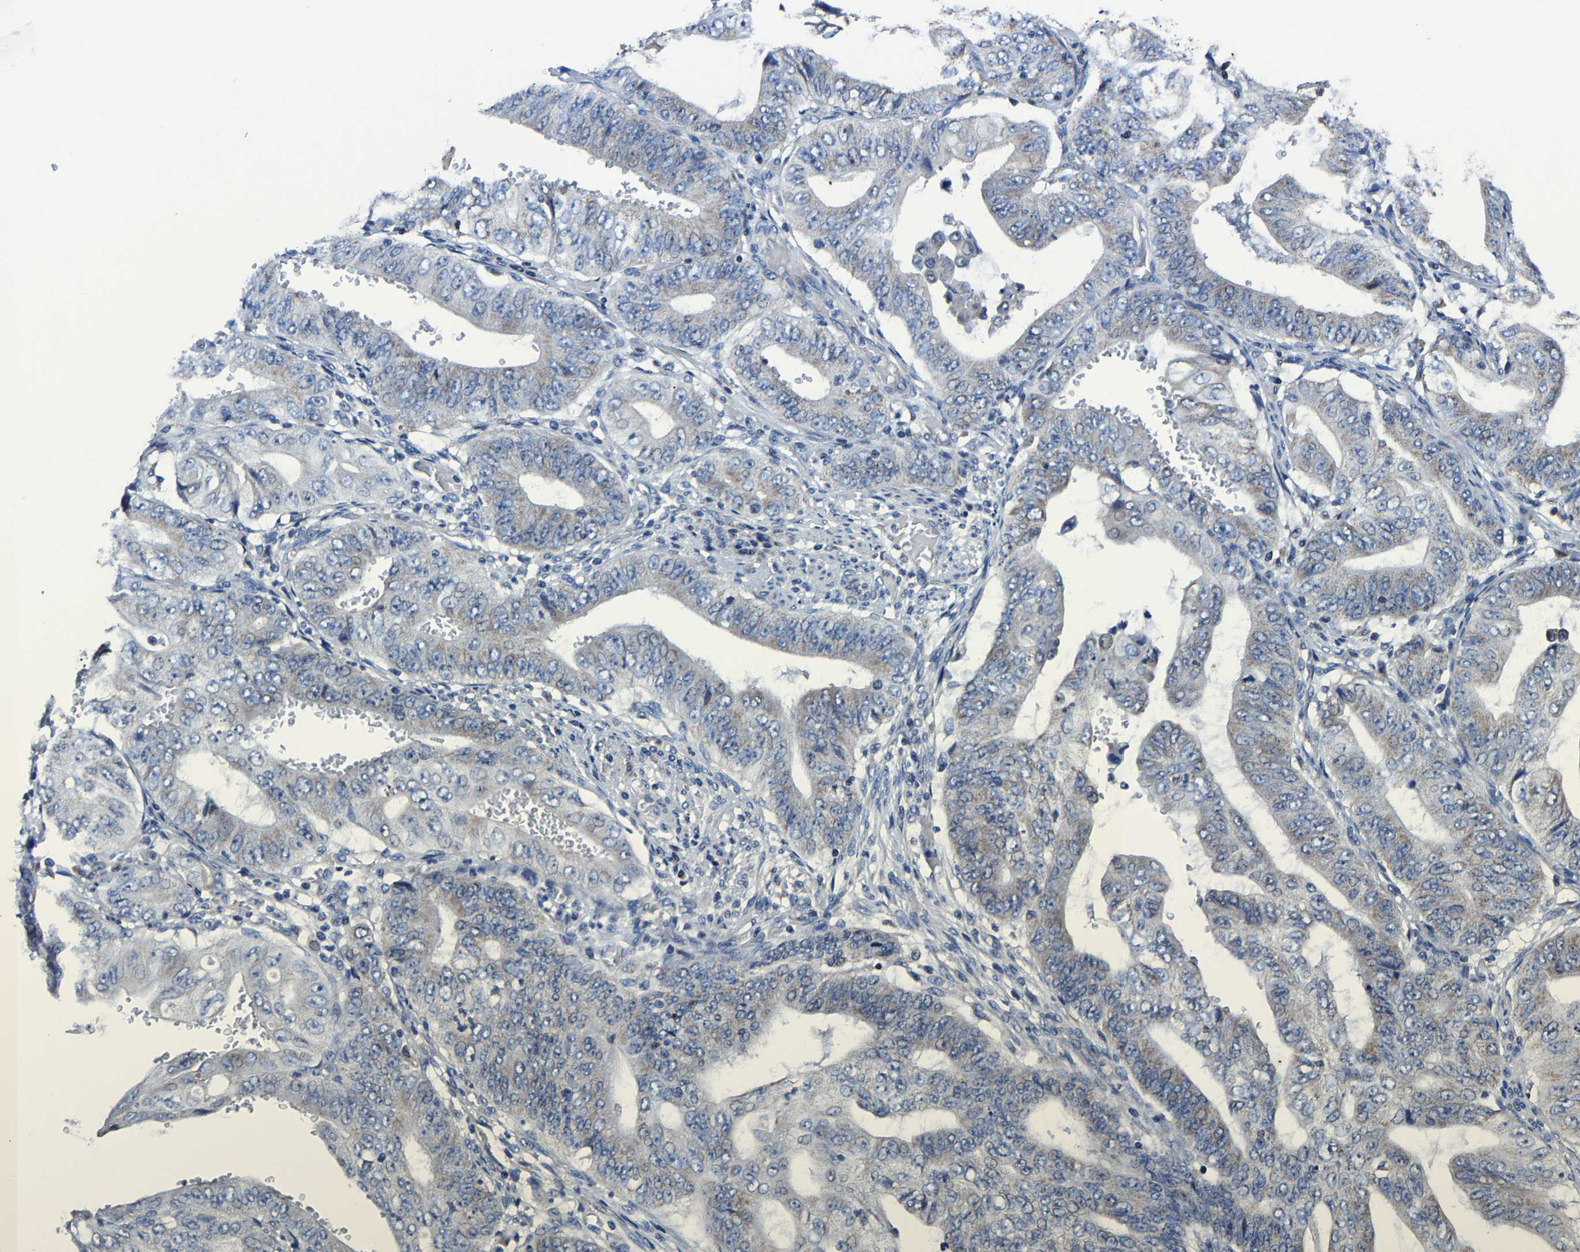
{"staining": {"intensity": "weak", "quantity": "<25%", "location": "cytoplasmic/membranous"}, "tissue": "stomach cancer", "cell_type": "Tumor cells", "image_type": "cancer", "snomed": [{"axis": "morphology", "description": "Adenocarcinoma, NOS"}, {"axis": "topography", "description": "Stomach"}], "caption": "There is no significant positivity in tumor cells of stomach cancer.", "gene": "ZCCHC7", "patient": {"sex": "female", "age": 73}}